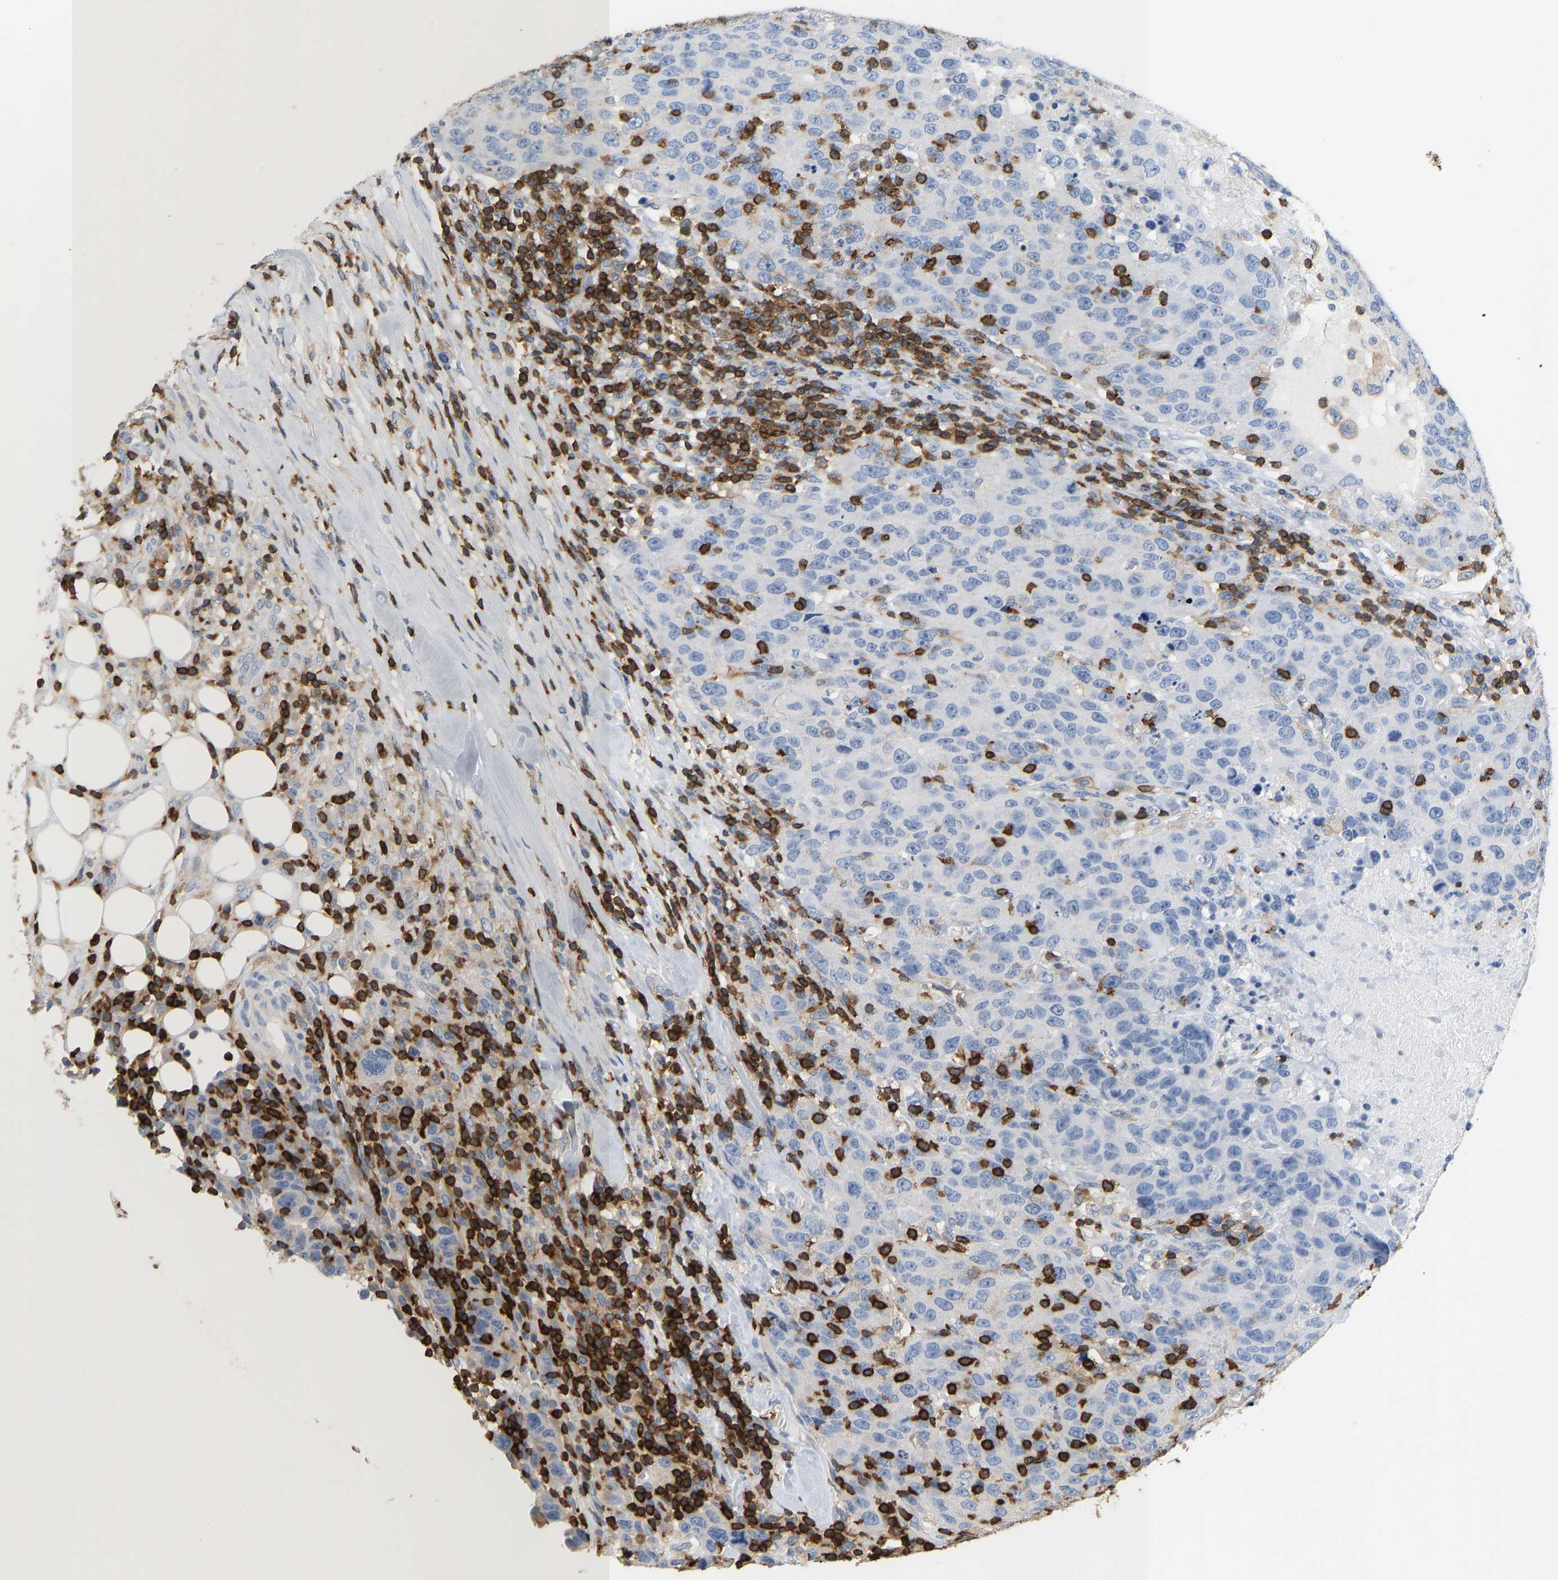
{"staining": {"intensity": "negative", "quantity": "none", "location": "none"}, "tissue": "breast cancer", "cell_type": "Tumor cells", "image_type": "cancer", "snomed": [{"axis": "morphology", "description": "Duct carcinoma"}, {"axis": "topography", "description": "Breast"}], "caption": "The photomicrograph shows no significant expression in tumor cells of invasive ductal carcinoma (breast).", "gene": "EVL", "patient": {"sex": "female", "age": 37}}